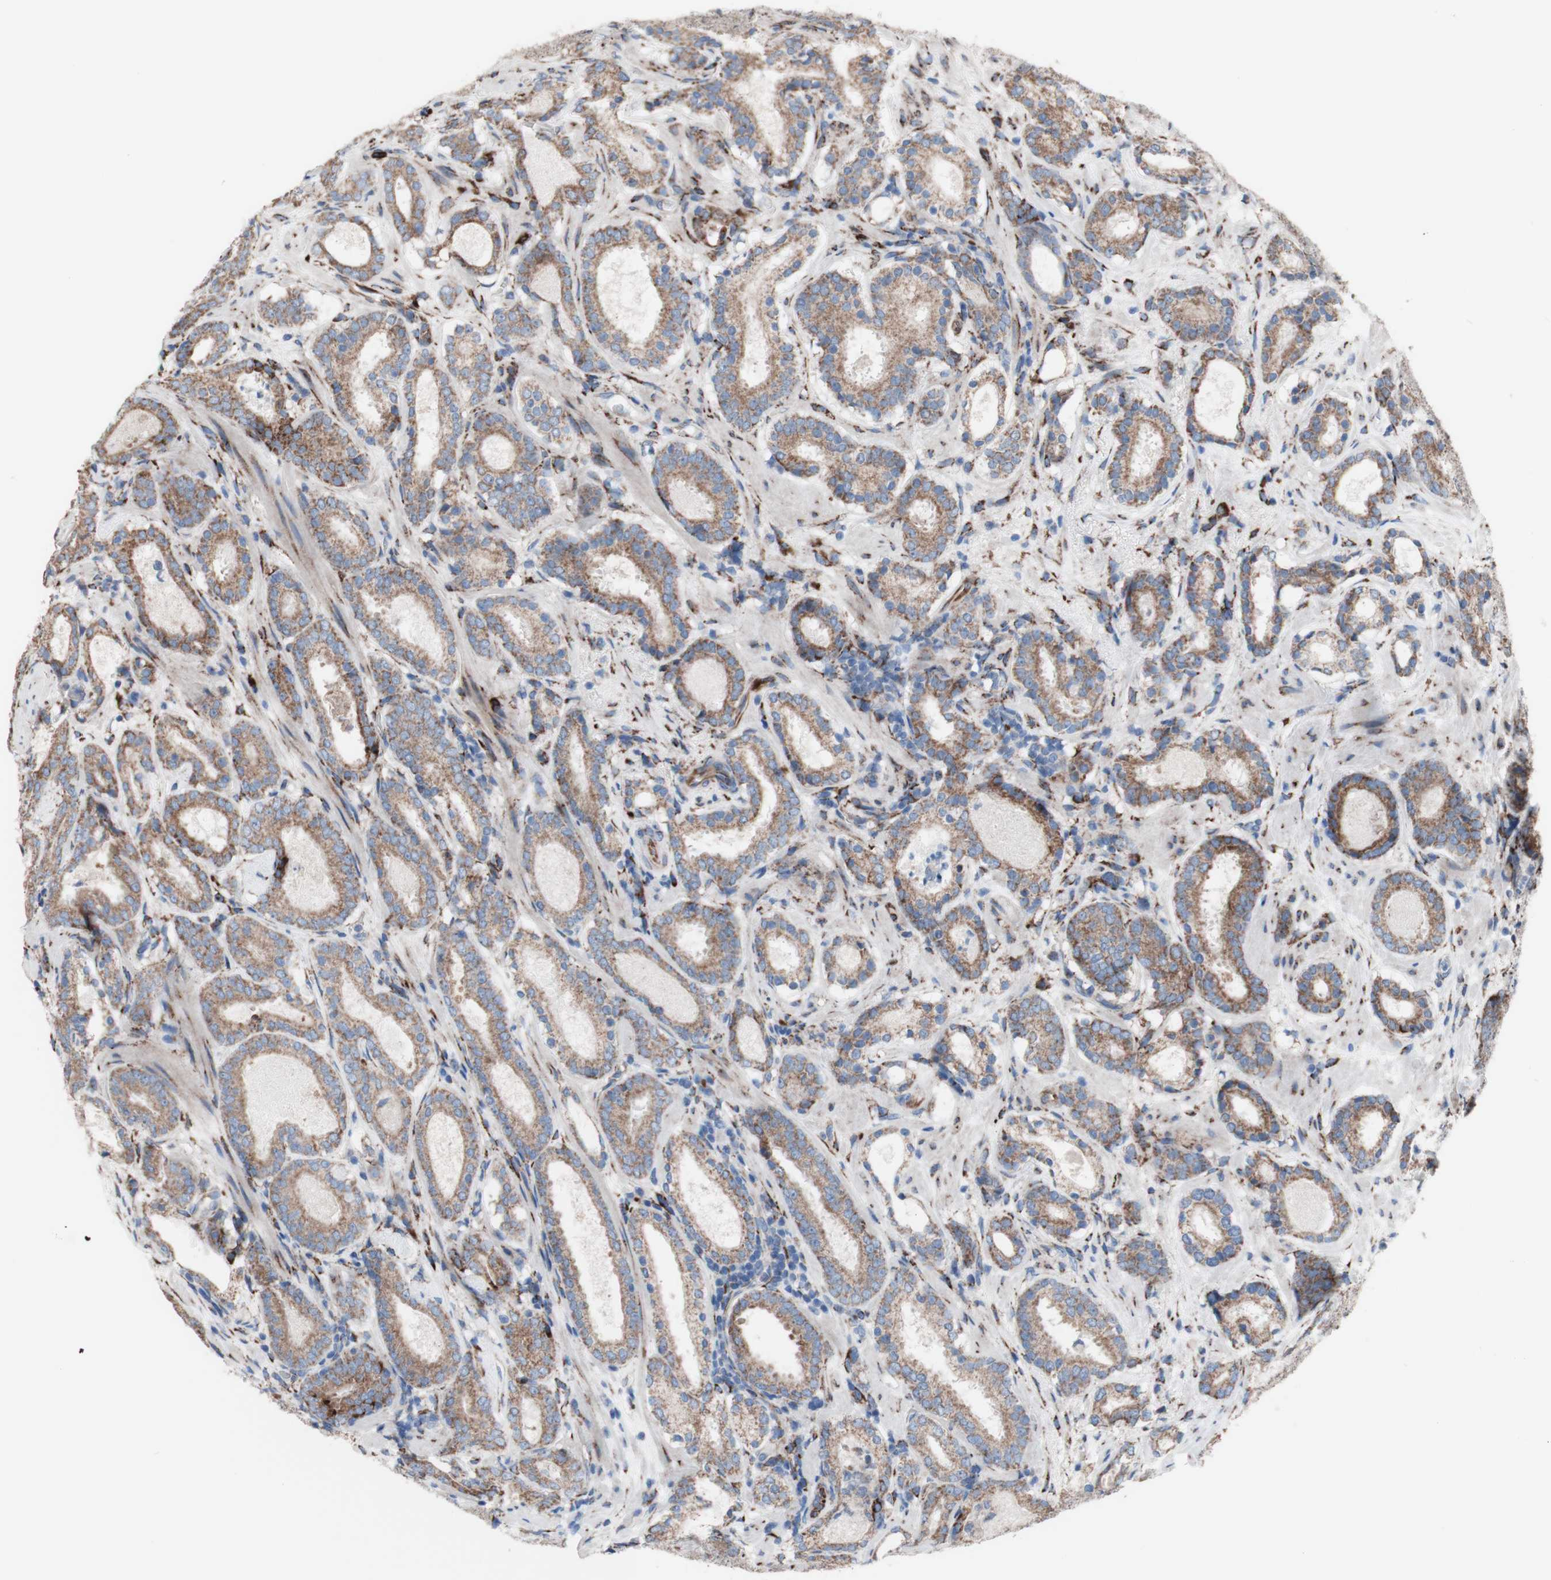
{"staining": {"intensity": "moderate", "quantity": ">75%", "location": "cytoplasmic/membranous"}, "tissue": "prostate cancer", "cell_type": "Tumor cells", "image_type": "cancer", "snomed": [{"axis": "morphology", "description": "Adenocarcinoma, Low grade"}, {"axis": "topography", "description": "Prostate"}], "caption": "Immunohistochemistry (IHC) image of neoplastic tissue: prostate cancer stained using immunohistochemistry (IHC) shows medium levels of moderate protein expression localized specifically in the cytoplasmic/membranous of tumor cells, appearing as a cytoplasmic/membranous brown color.", "gene": "AGPAT5", "patient": {"sex": "male", "age": 69}}